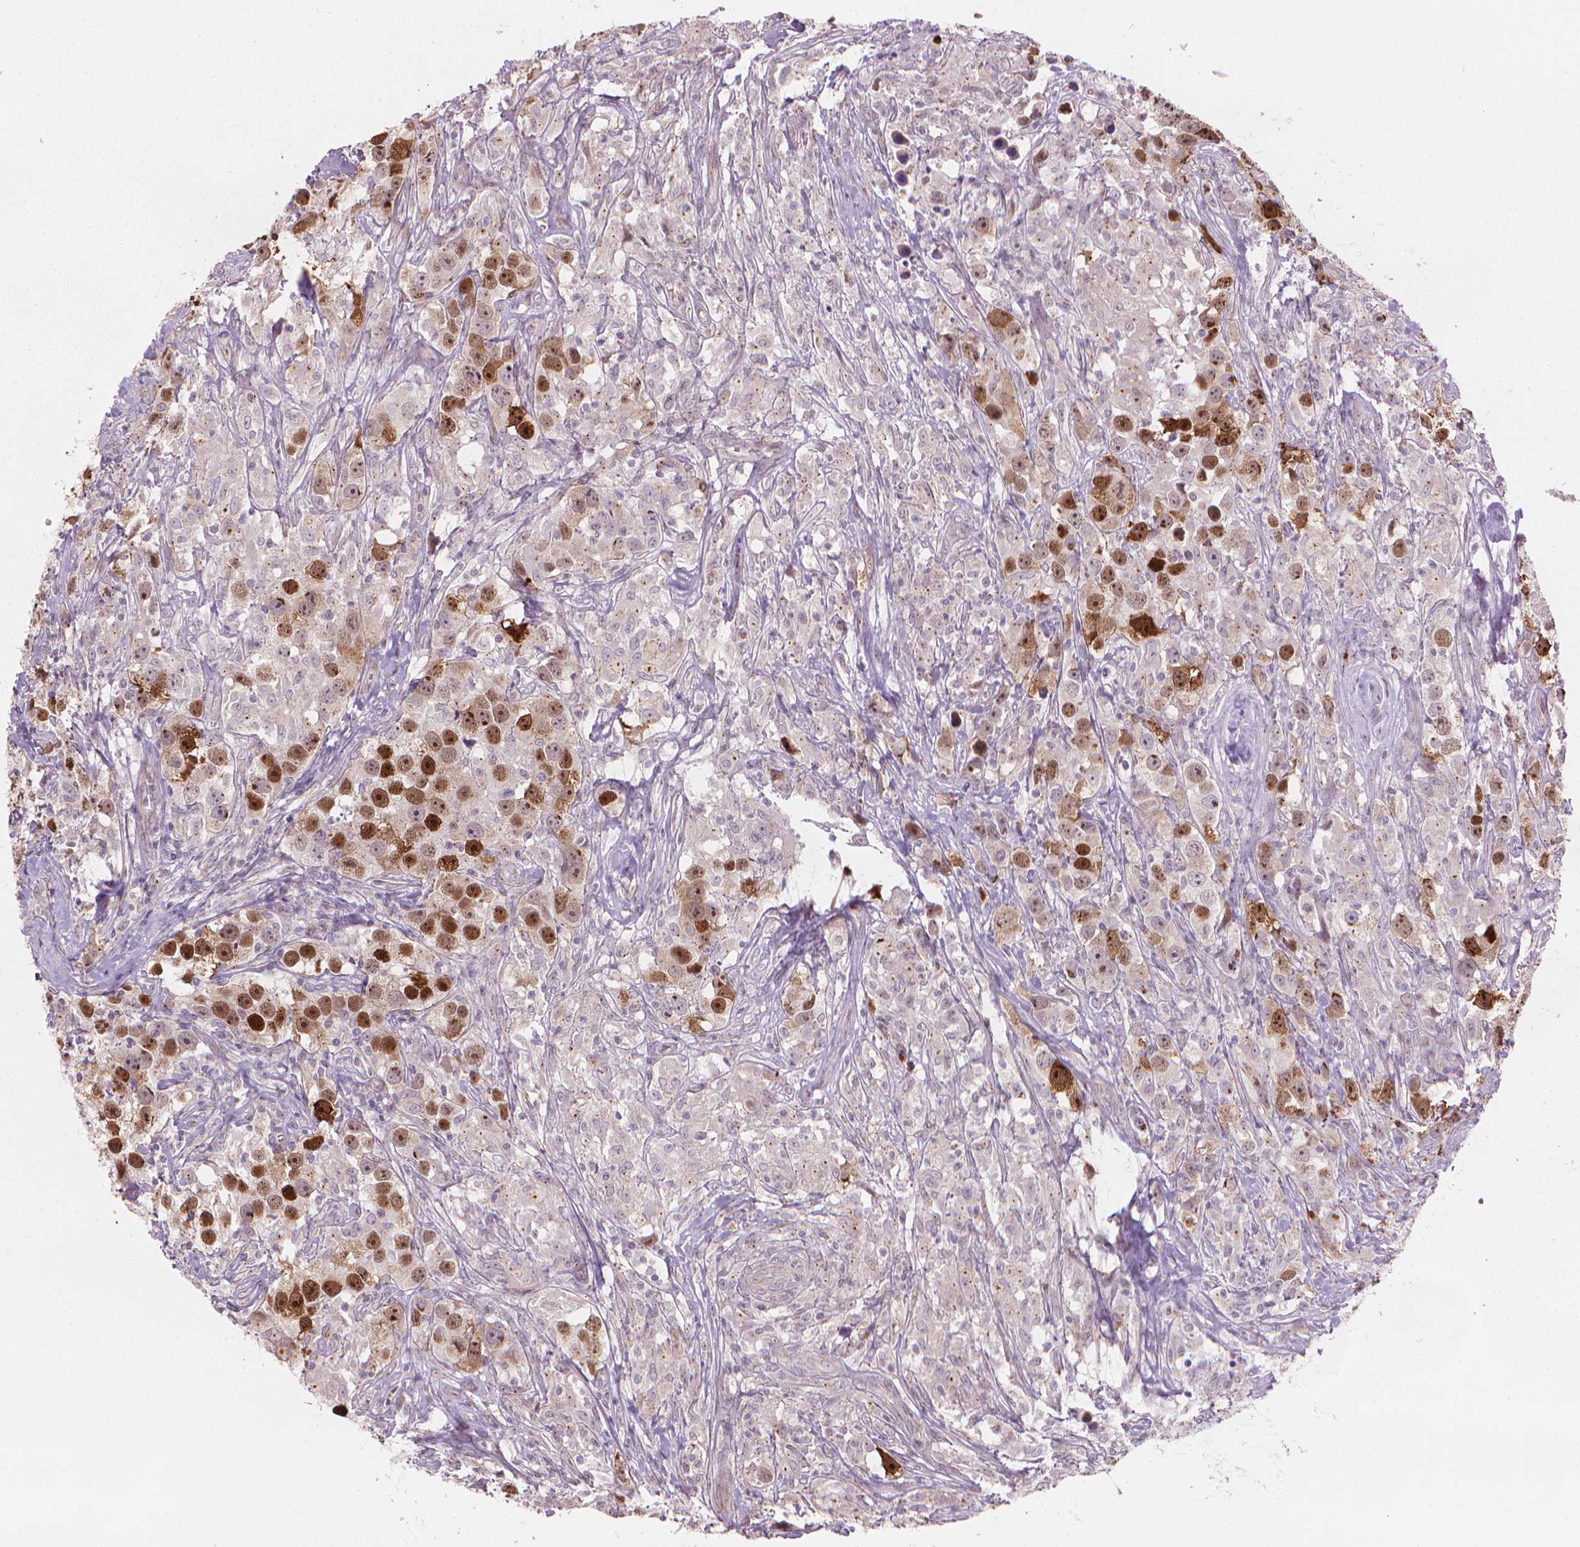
{"staining": {"intensity": "strong", "quantity": "25%-75%", "location": "nuclear"}, "tissue": "testis cancer", "cell_type": "Tumor cells", "image_type": "cancer", "snomed": [{"axis": "morphology", "description": "Seminoma, NOS"}, {"axis": "topography", "description": "Testis"}], "caption": "Testis cancer stained with a brown dye reveals strong nuclear positive staining in approximately 25%-75% of tumor cells.", "gene": "IFFO1", "patient": {"sex": "male", "age": 49}}